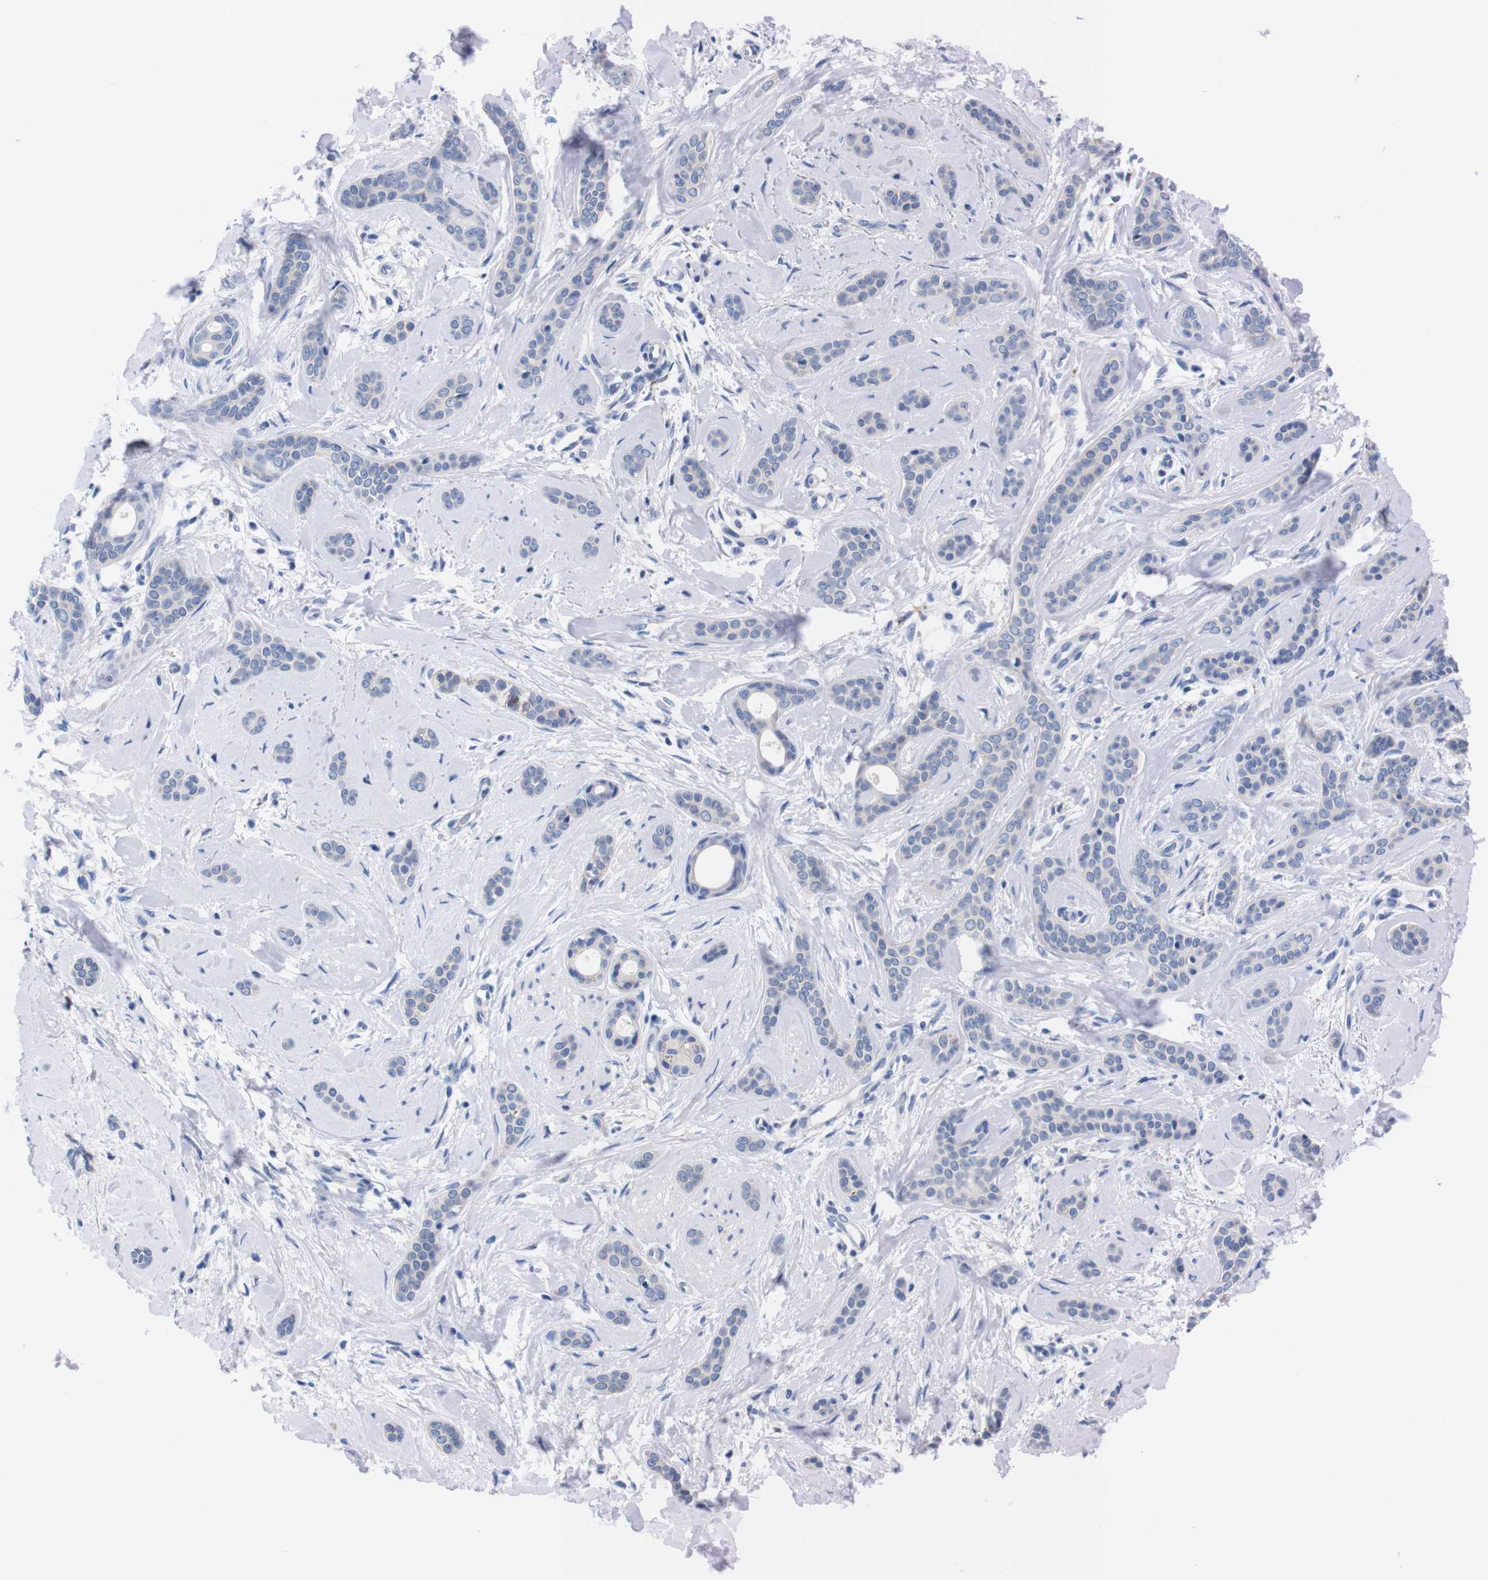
{"staining": {"intensity": "negative", "quantity": "none", "location": "none"}, "tissue": "skin cancer", "cell_type": "Tumor cells", "image_type": "cancer", "snomed": [{"axis": "morphology", "description": "Basal cell carcinoma"}, {"axis": "morphology", "description": "Adnexal tumor, benign"}, {"axis": "topography", "description": "Skin"}], "caption": "Benign adnexal tumor (skin) was stained to show a protein in brown. There is no significant positivity in tumor cells.", "gene": "NEBL", "patient": {"sex": "female", "age": 42}}